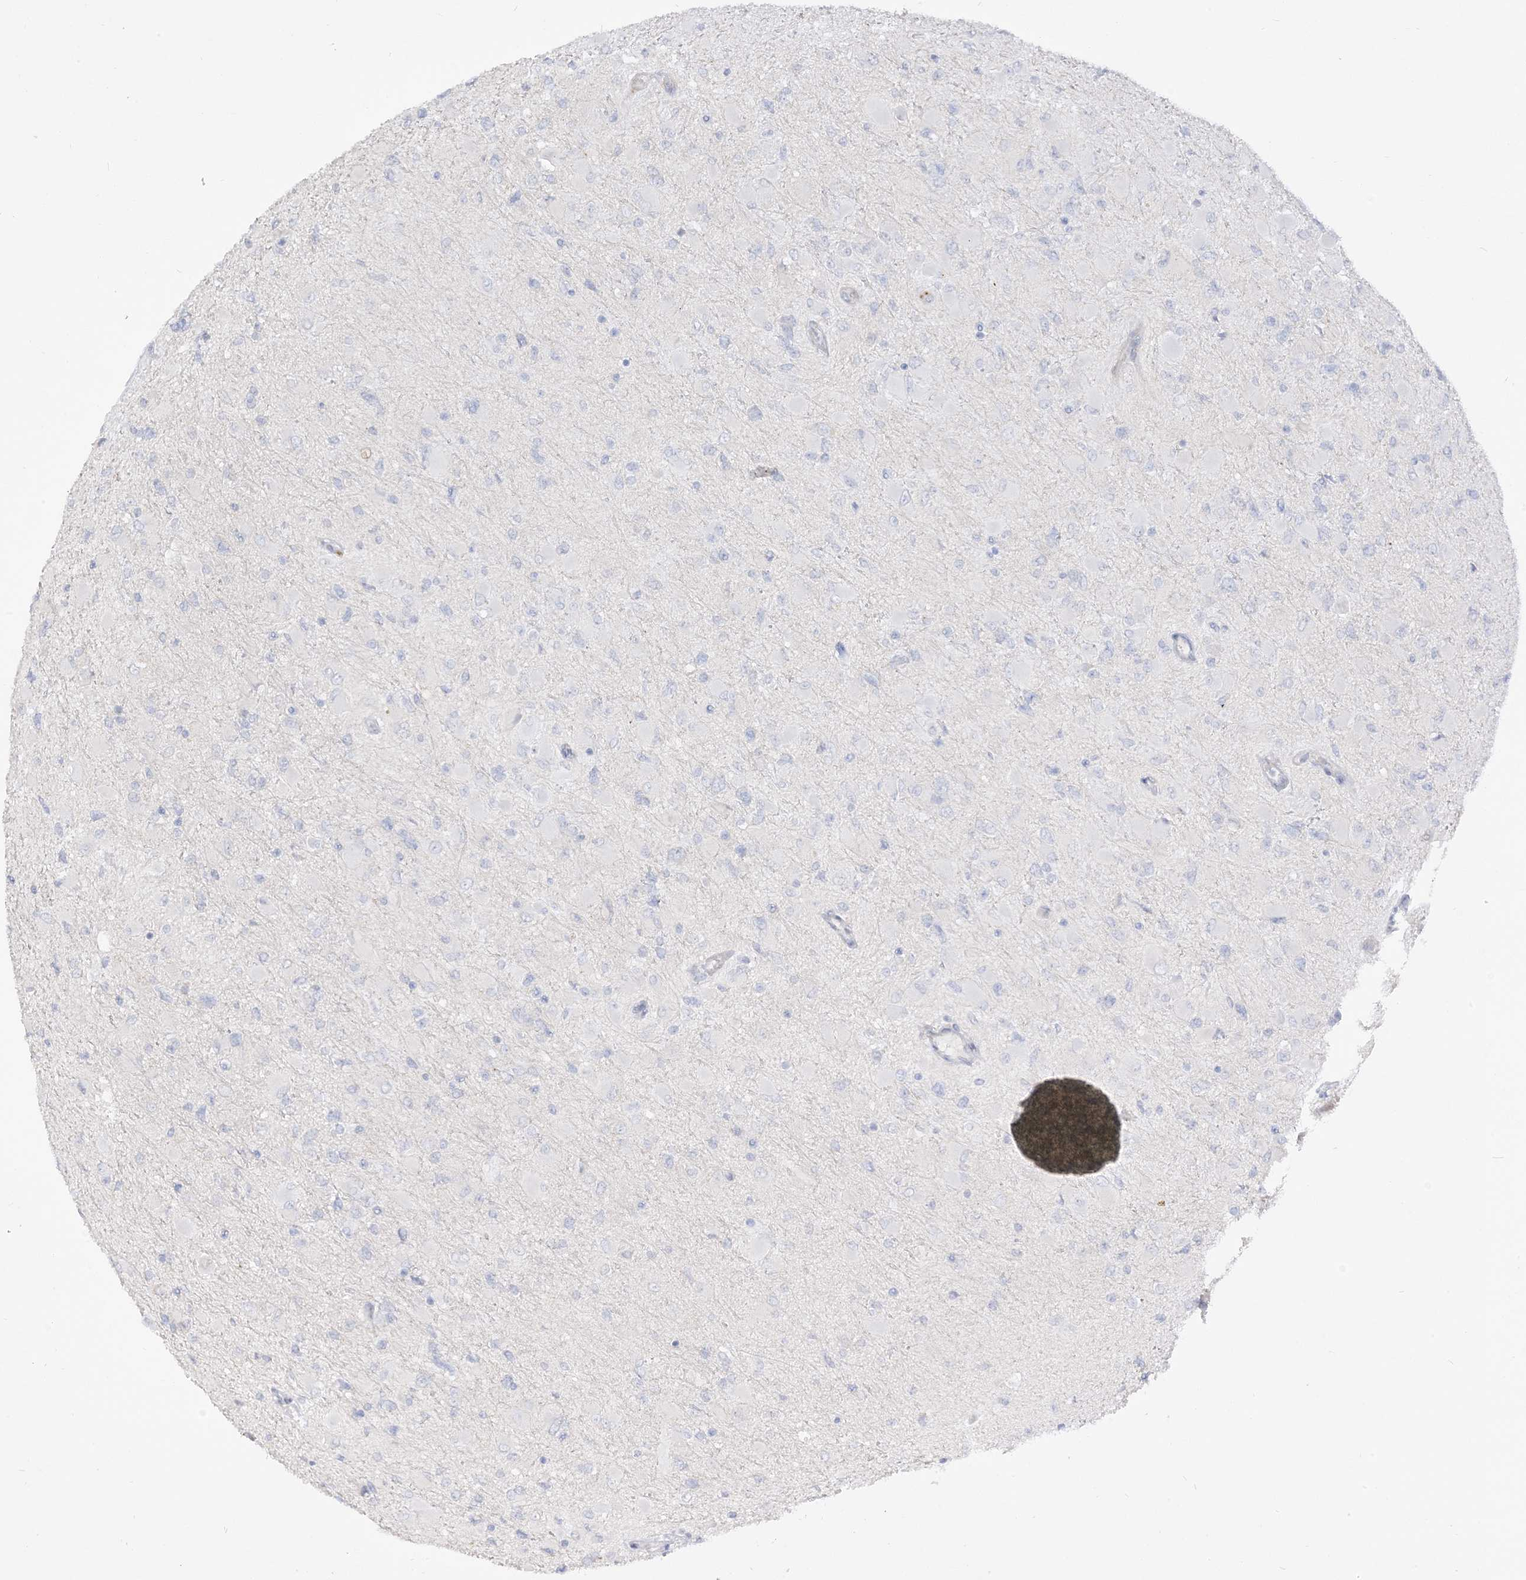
{"staining": {"intensity": "negative", "quantity": "none", "location": "none"}, "tissue": "glioma", "cell_type": "Tumor cells", "image_type": "cancer", "snomed": [{"axis": "morphology", "description": "Glioma, malignant, High grade"}, {"axis": "topography", "description": "Cerebral cortex"}], "caption": "Human glioma stained for a protein using immunohistochemistry displays no positivity in tumor cells.", "gene": "LOXL3", "patient": {"sex": "female", "age": 36}}